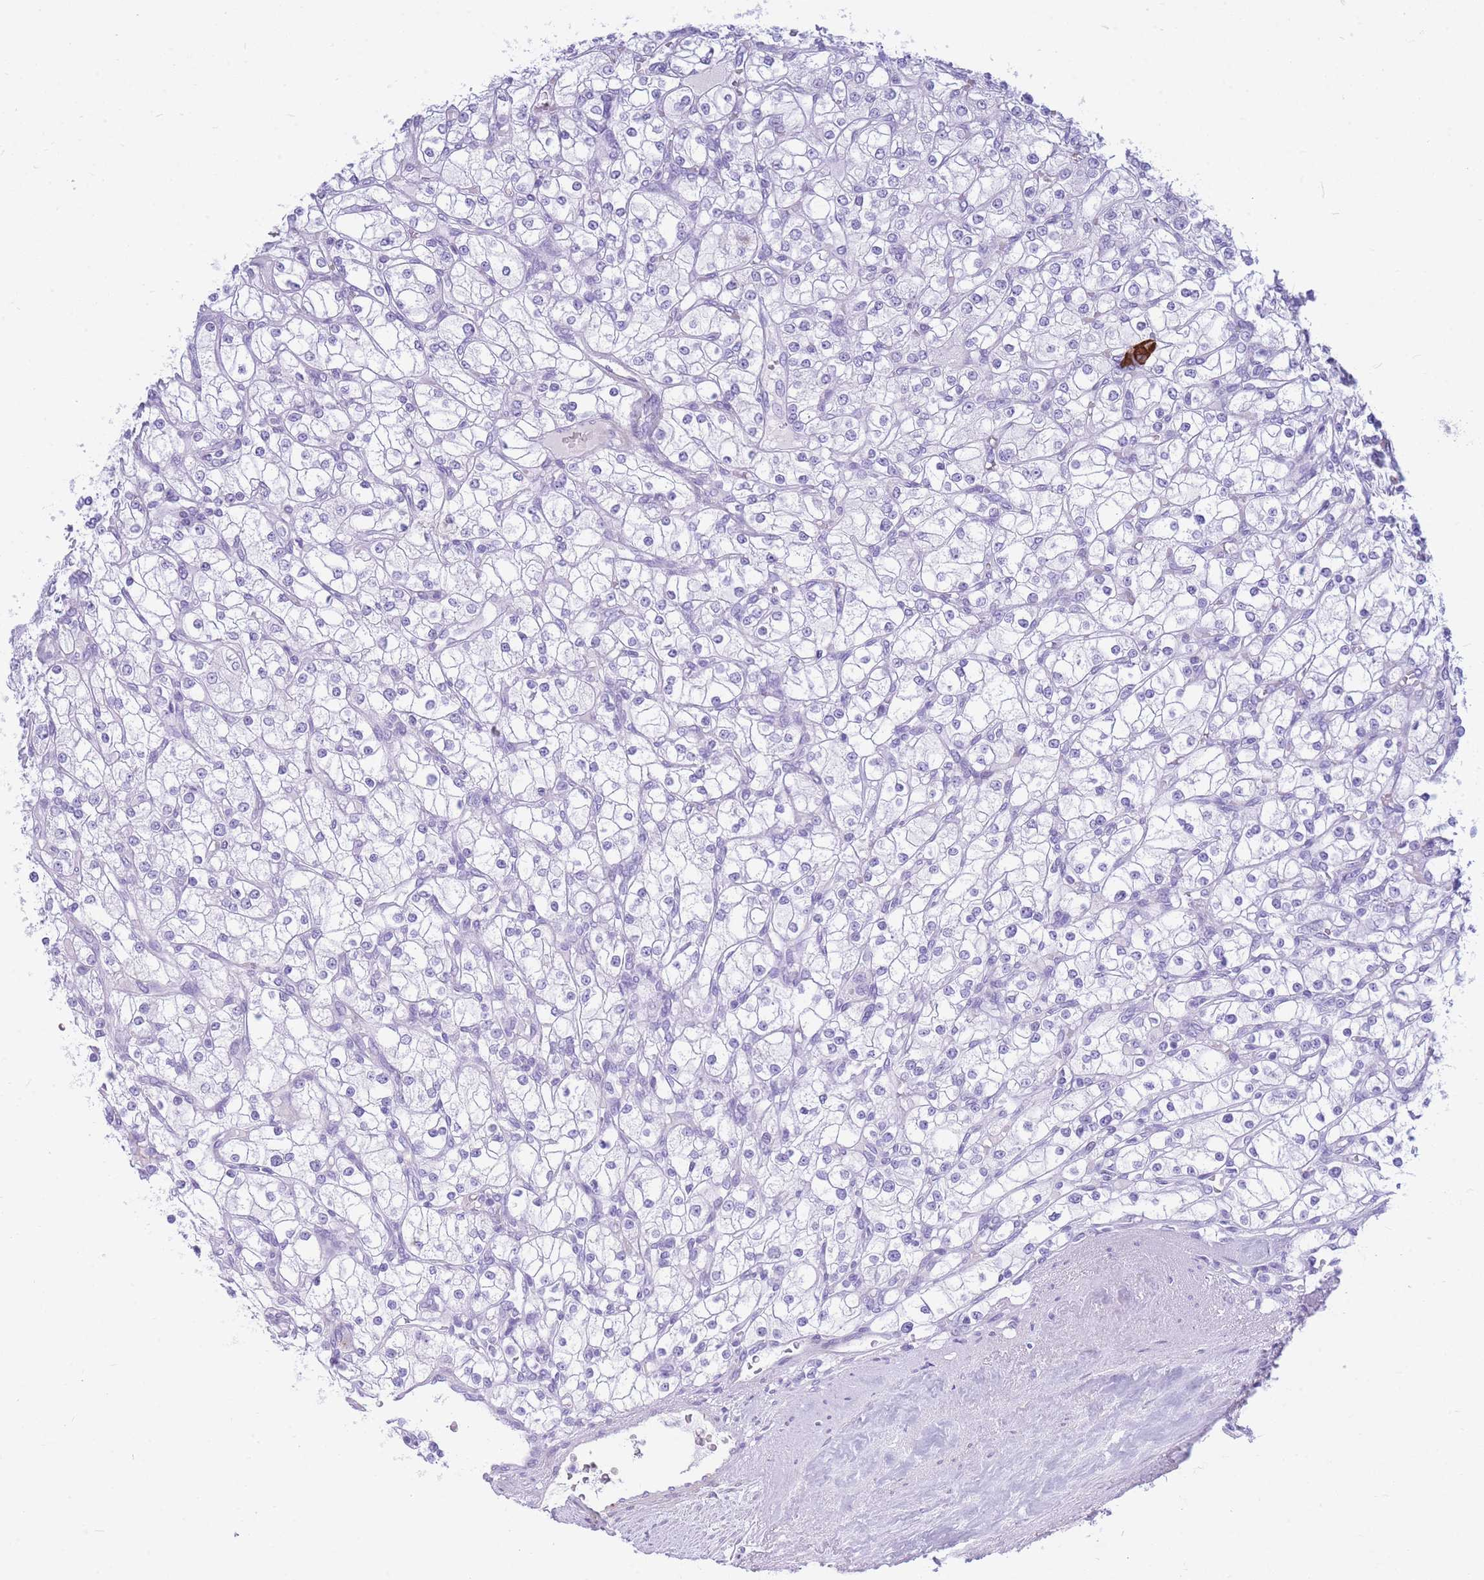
{"staining": {"intensity": "negative", "quantity": "none", "location": "none"}, "tissue": "renal cancer", "cell_type": "Tumor cells", "image_type": "cancer", "snomed": [{"axis": "morphology", "description": "Adenocarcinoma, NOS"}, {"axis": "topography", "description": "Kidney"}], "caption": "The immunohistochemistry (IHC) micrograph has no significant staining in tumor cells of adenocarcinoma (renal) tissue.", "gene": "ZFP62", "patient": {"sex": "male", "age": 80}}